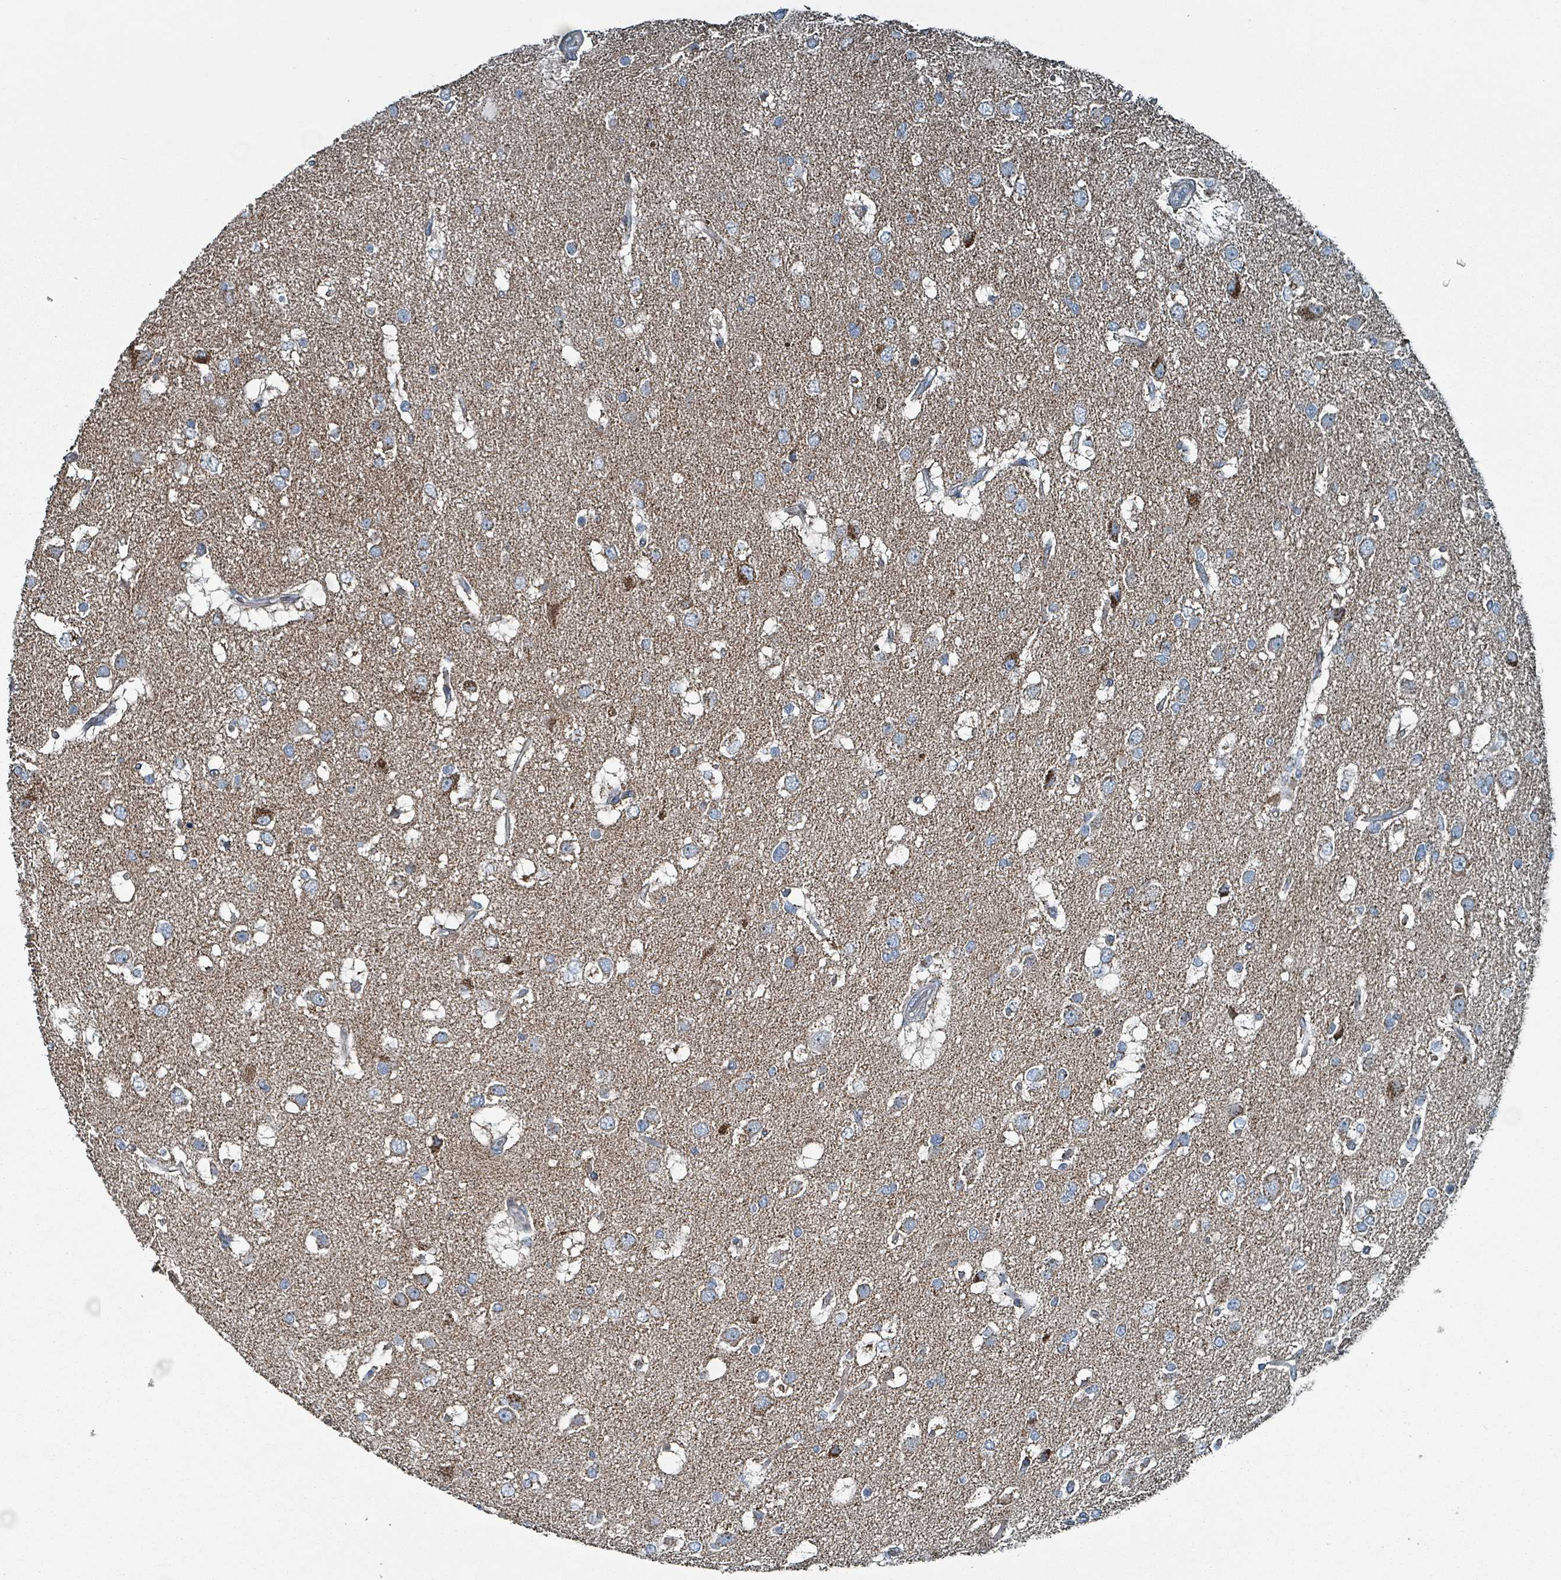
{"staining": {"intensity": "weak", "quantity": "25%-75%", "location": "cytoplasmic/membranous"}, "tissue": "glioma", "cell_type": "Tumor cells", "image_type": "cancer", "snomed": [{"axis": "morphology", "description": "Glioma, malignant, High grade"}, {"axis": "topography", "description": "Brain"}], "caption": "Weak cytoplasmic/membranous staining for a protein is present in approximately 25%-75% of tumor cells of glioma using immunohistochemistry (IHC).", "gene": "ABHD18", "patient": {"sex": "male", "age": 53}}